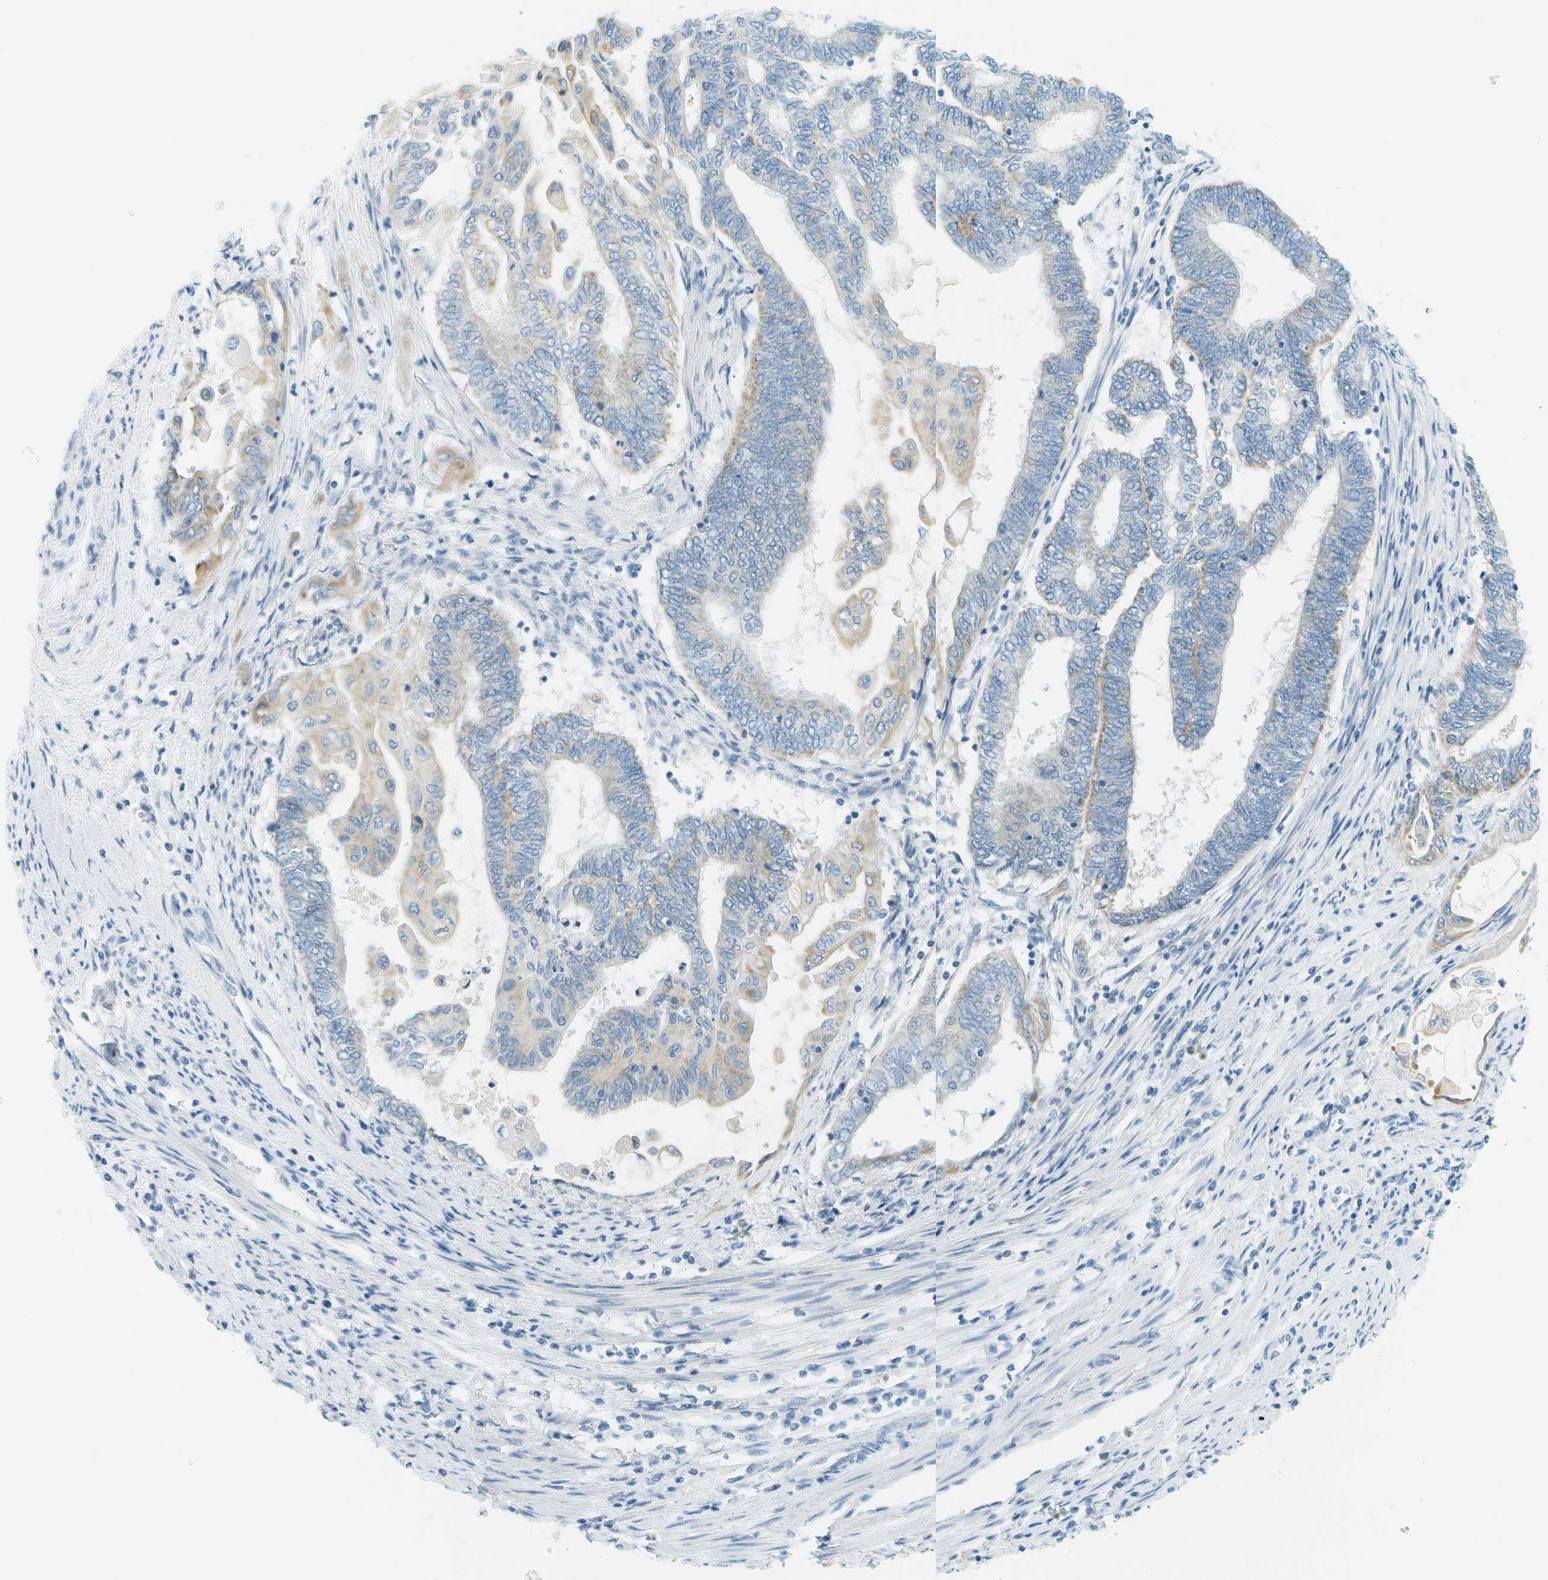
{"staining": {"intensity": "moderate", "quantity": "<25%", "location": "cytoplasmic/membranous"}, "tissue": "endometrial cancer", "cell_type": "Tumor cells", "image_type": "cancer", "snomed": [{"axis": "morphology", "description": "Adenocarcinoma, NOS"}, {"axis": "topography", "description": "Uterus"}, {"axis": "topography", "description": "Endometrium"}], "caption": "Adenocarcinoma (endometrial) stained with a protein marker shows moderate staining in tumor cells.", "gene": "SMYD5", "patient": {"sex": "female", "age": 70}}